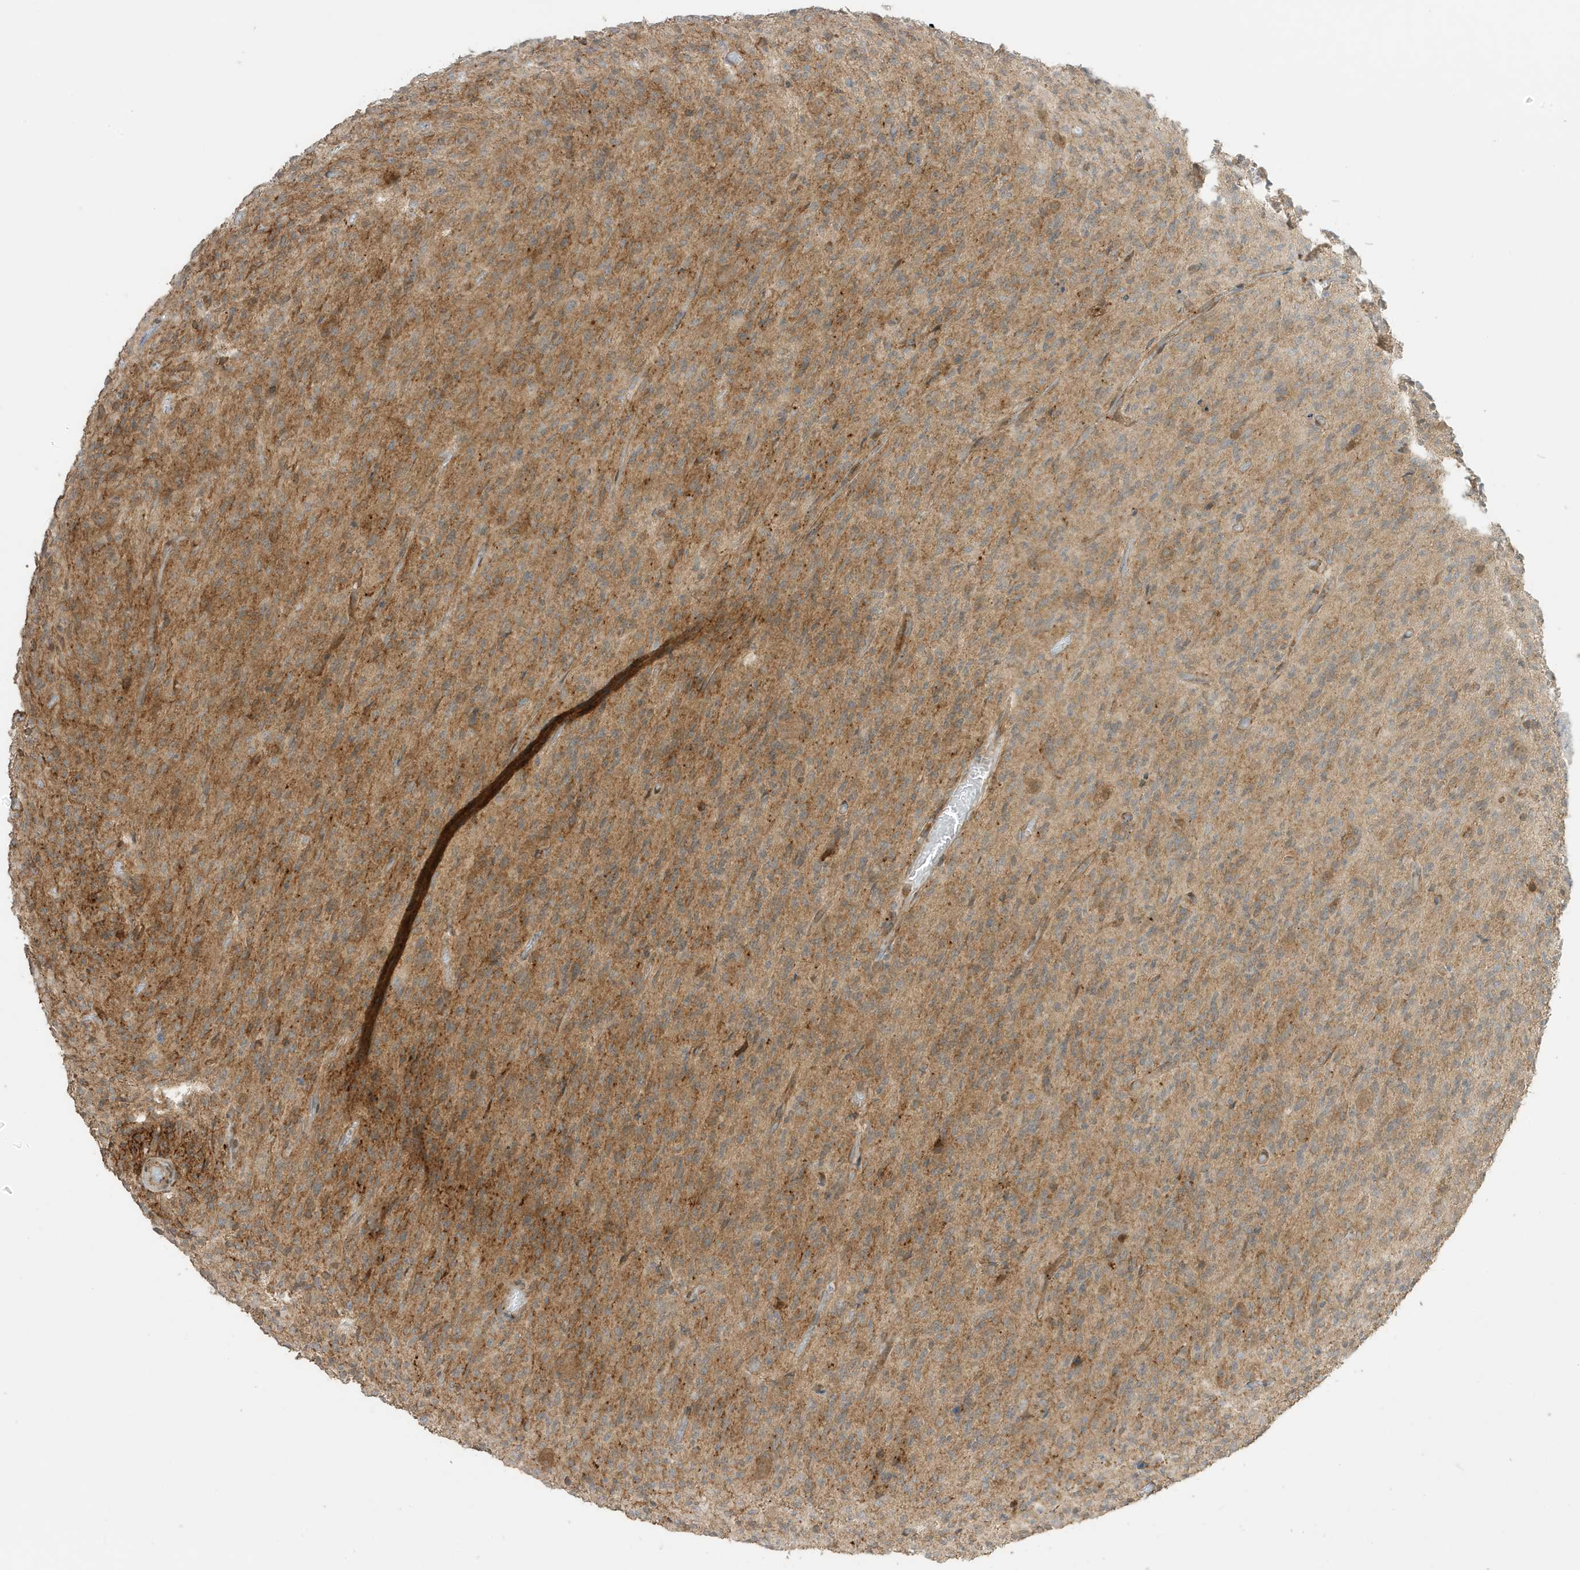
{"staining": {"intensity": "moderate", "quantity": "25%-75%", "location": "cytoplasmic/membranous"}, "tissue": "glioma", "cell_type": "Tumor cells", "image_type": "cancer", "snomed": [{"axis": "morphology", "description": "Glioma, malignant, High grade"}, {"axis": "topography", "description": "Brain"}], "caption": "Malignant high-grade glioma stained with DAB IHC shows medium levels of moderate cytoplasmic/membranous staining in approximately 25%-75% of tumor cells.", "gene": "SCARF2", "patient": {"sex": "female", "age": 57}}